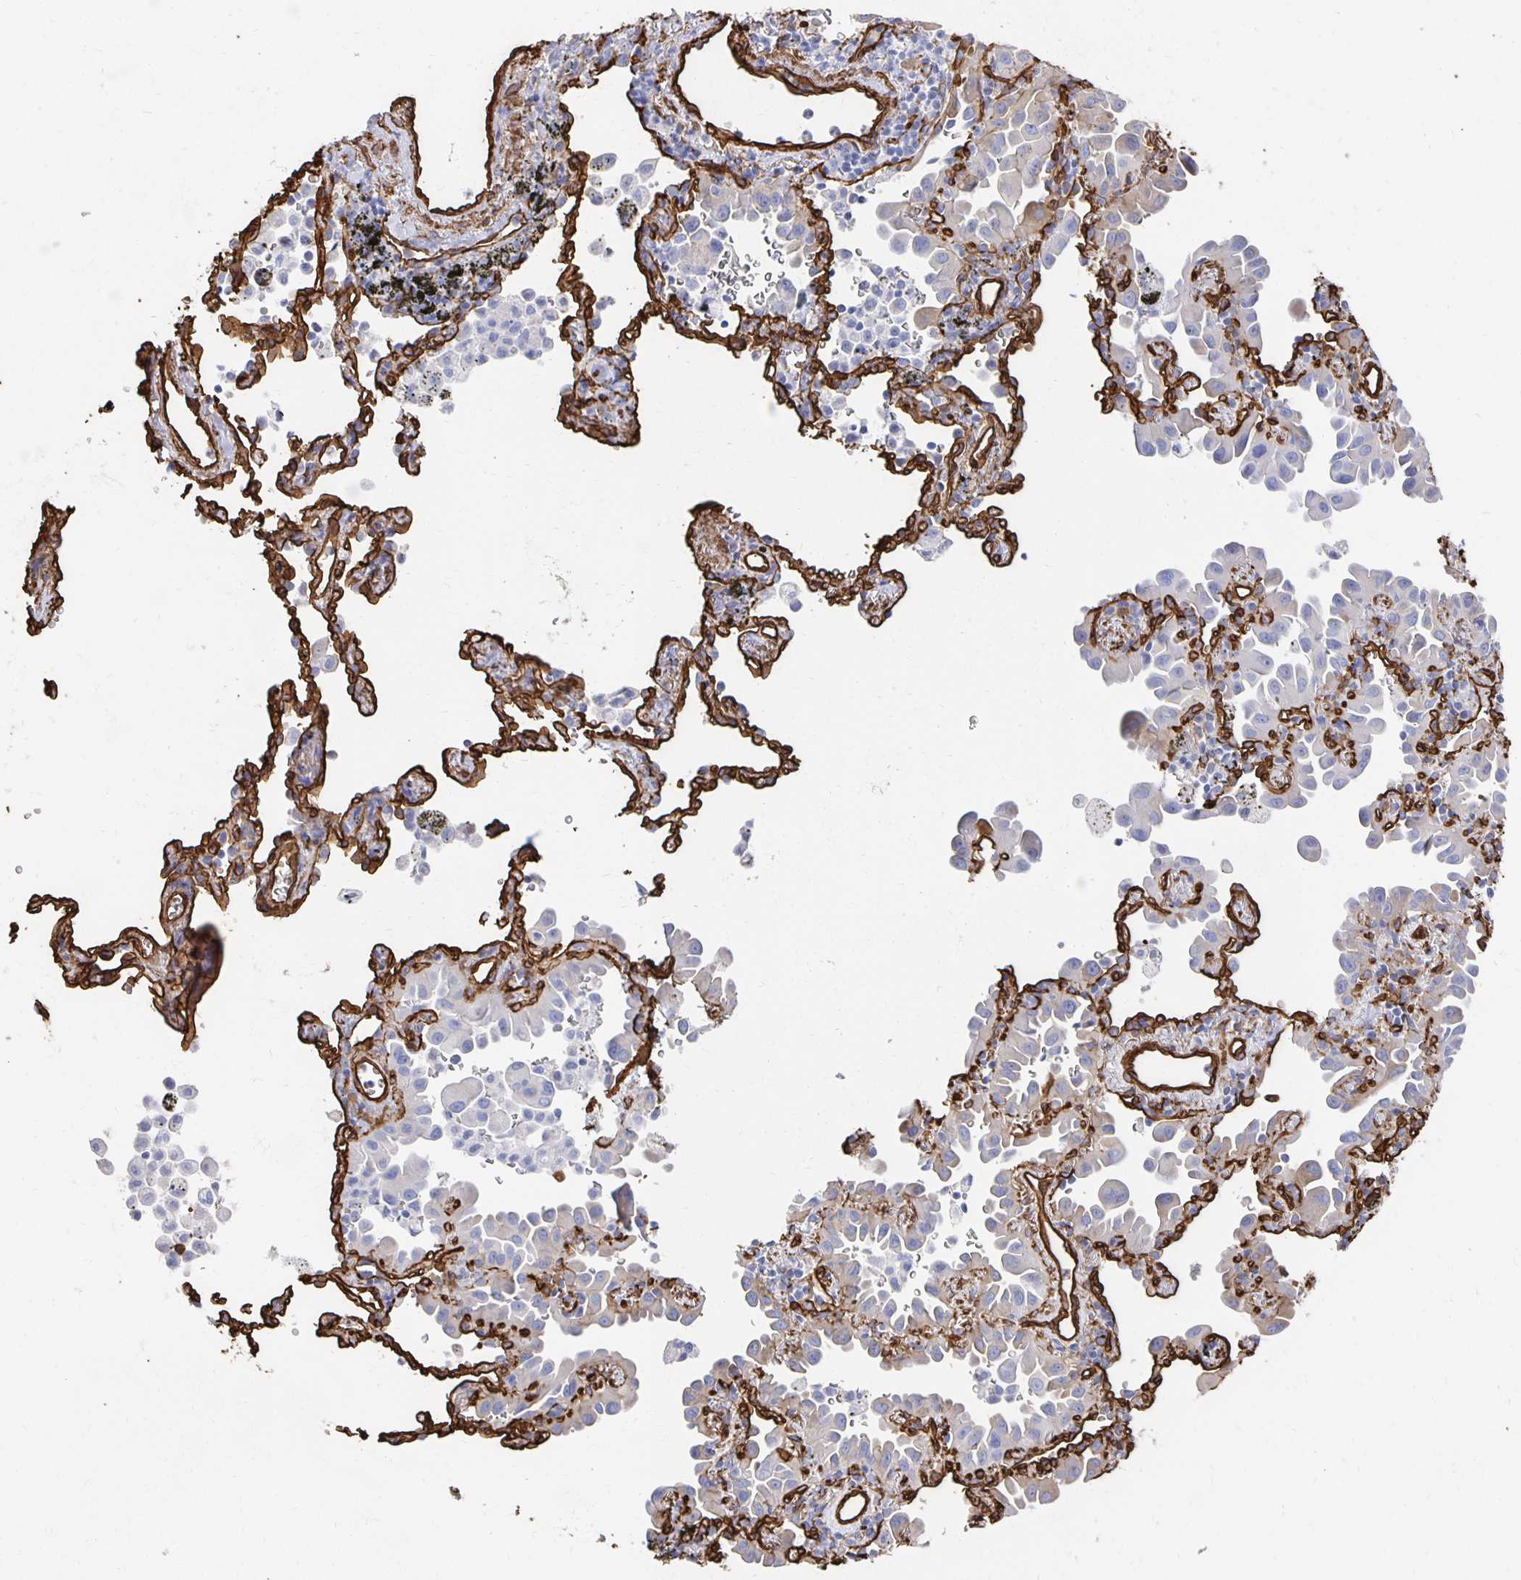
{"staining": {"intensity": "weak", "quantity": "<25%", "location": "cytoplasmic/membranous"}, "tissue": "lung cancer", "cell_type": "Tumor cells", "image_type": "cancer", "snomed": [{"axis": "morphology", "description": "Adenocarcinoma, NOS"}, {"axis": "topography", "description": "Lung"}], "caption": "The photomicrograph exhibits no significant staining in tumor cells of lung adenocarcinoma.", "gene": "VIPR2", "patient": {"sex": "male", "age": 68}}